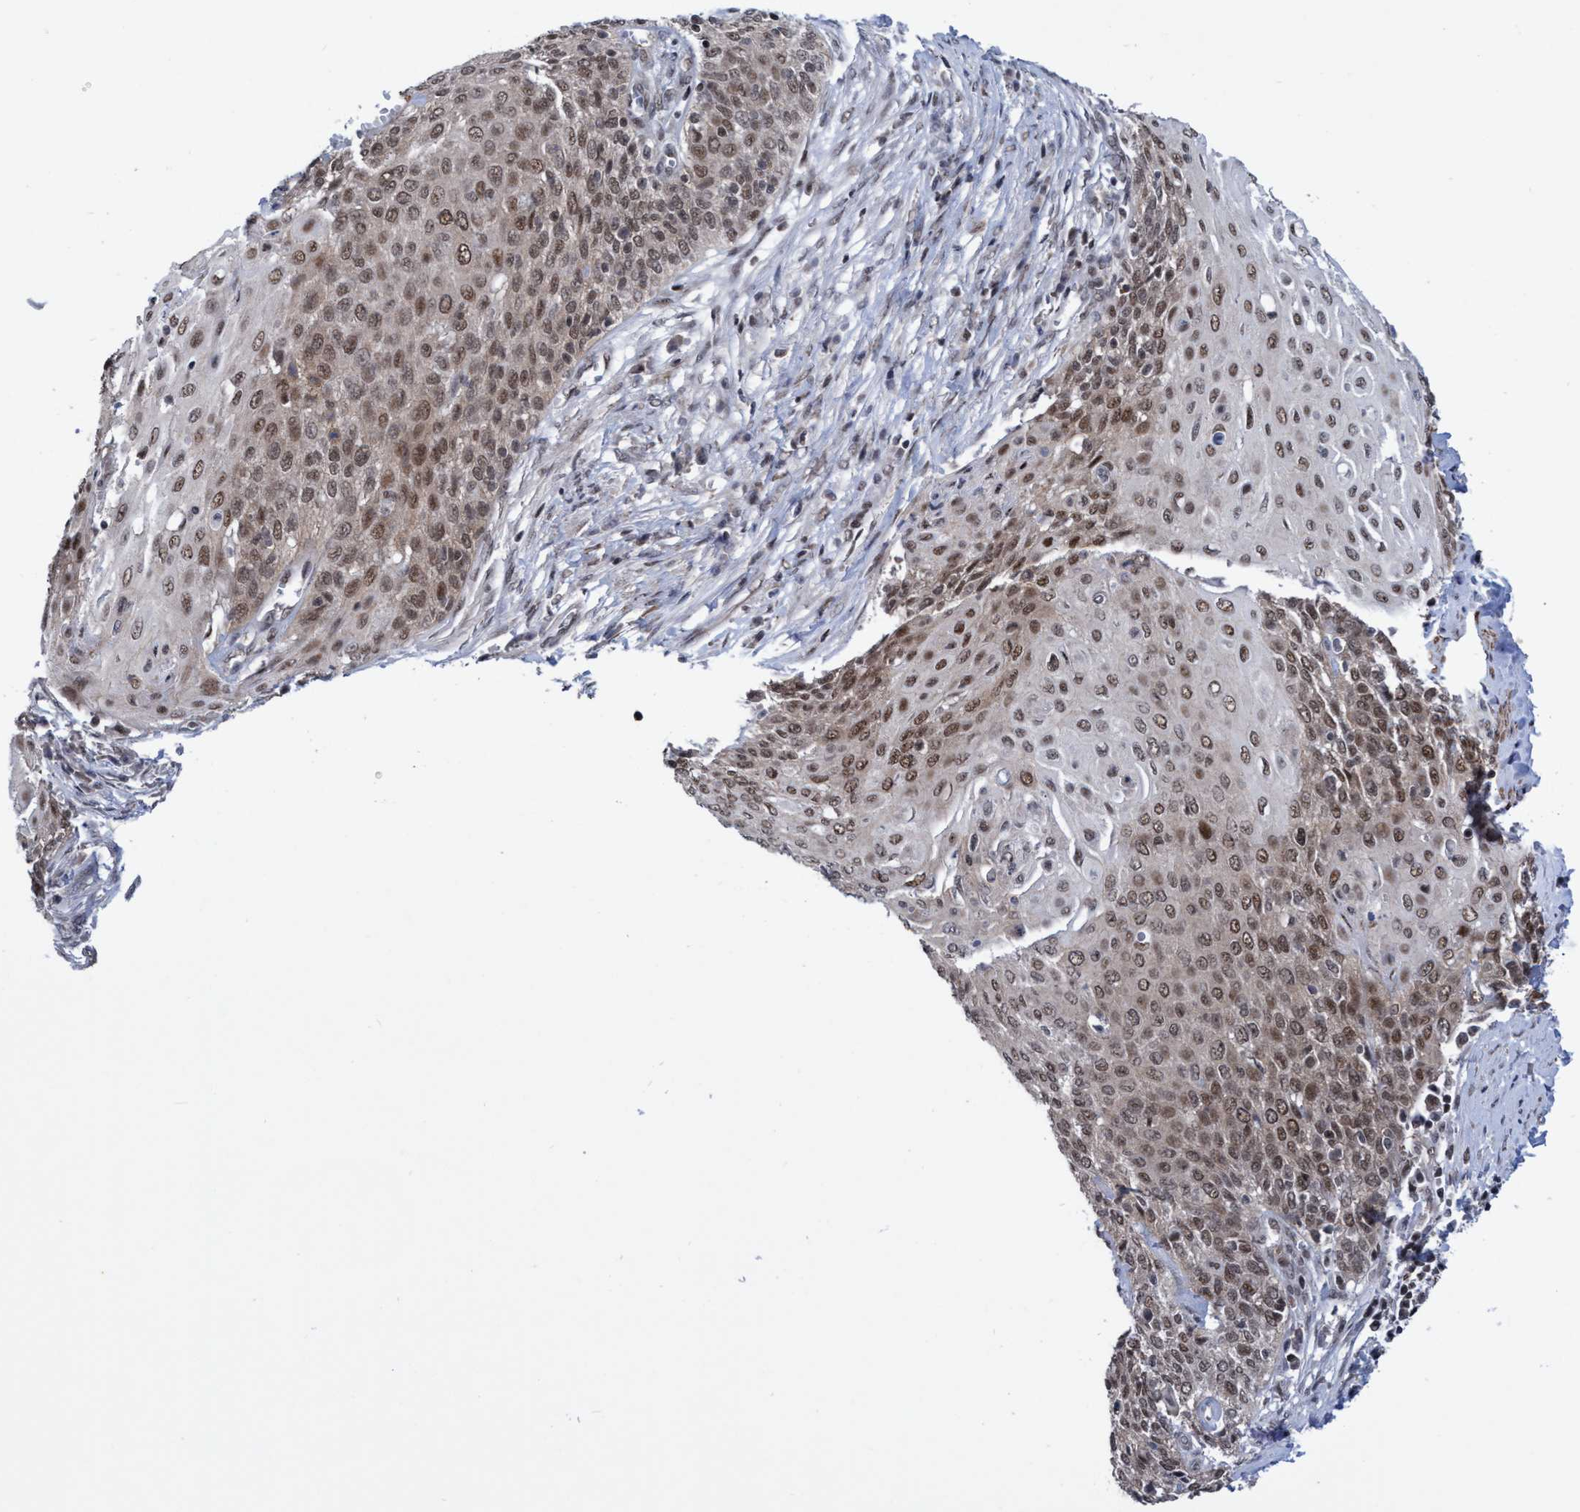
{"staining": {"intensity": "moderate", "quantity": ">75%", "location": "nuclear"}, "tissue": "cervical cancer", "cell_type": "Tumor cells", "image_type": "cancer", "snomed": [{"axis": "morphology", "description": "Squamous cell carcinoma, NOS"}, {"axis": "topography", "description": "Cervix"}], "caption": "Moderate nuclear expression for a protein is appreciated in approximately >75% of tumor cells of cervical cancer using immunohistochemistry (IHC).", "gene": "C9orf78", "patient": {"sex": "female", "age": 39}}